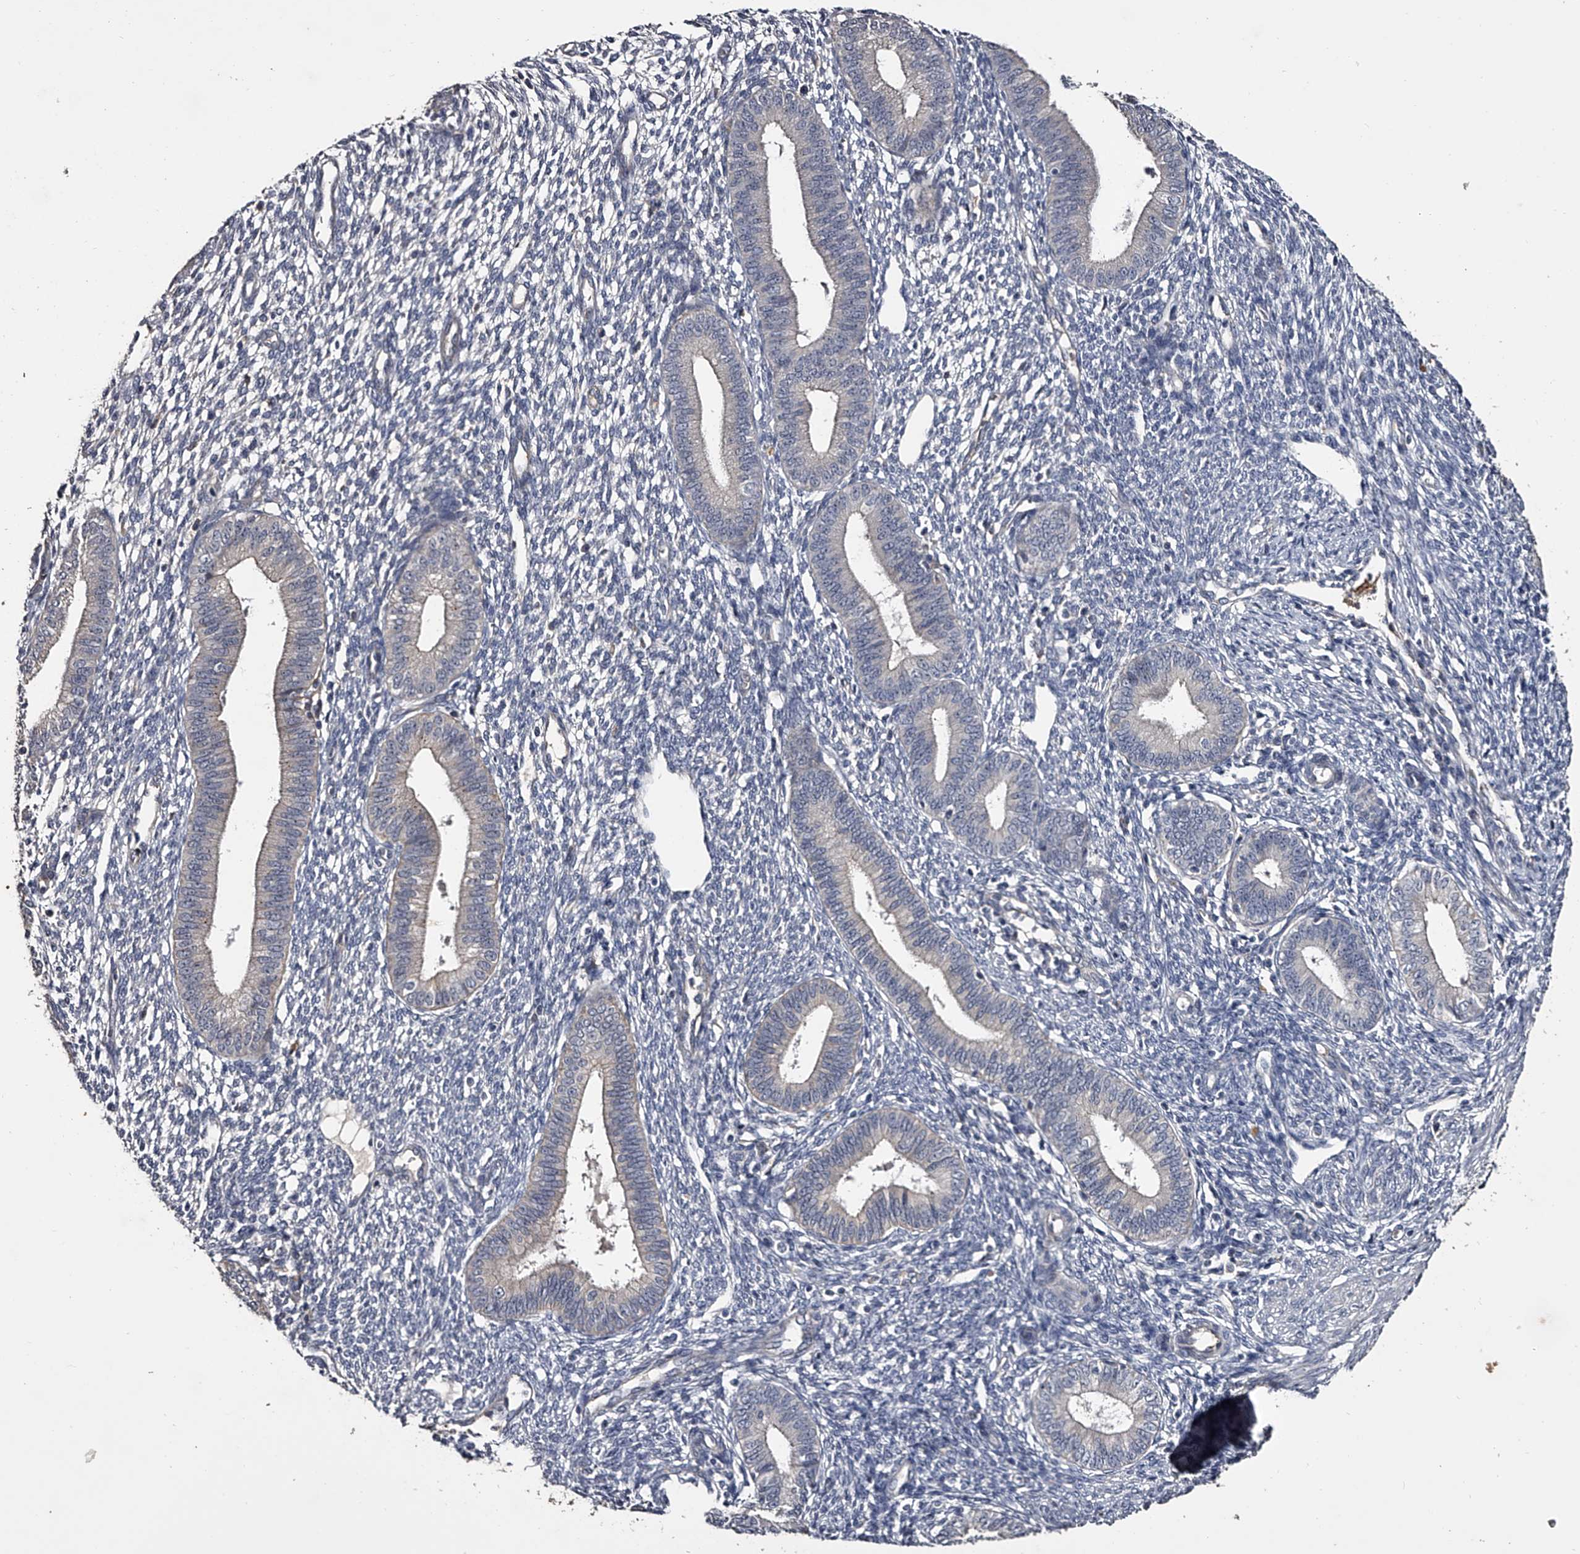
{"staining": {"intensity": "negative", "quantity": "none", "location": "none"}, "tissue": "endometrium", "cell_type": "Cells in endometrial stroma", "image_type": "normal", "snomed": [{"axis": "morphology", "description": "Normal tissue, NOS"}, {"axis": "topography", "description": "Endometrium"}], "caption": "This is an immunohistochemistry photomicrograph of normal endometrium. There is no staining in cells in endometrial stroma.", "gene": "MDN1", "patient": {"sex": "female", "age": 46}}